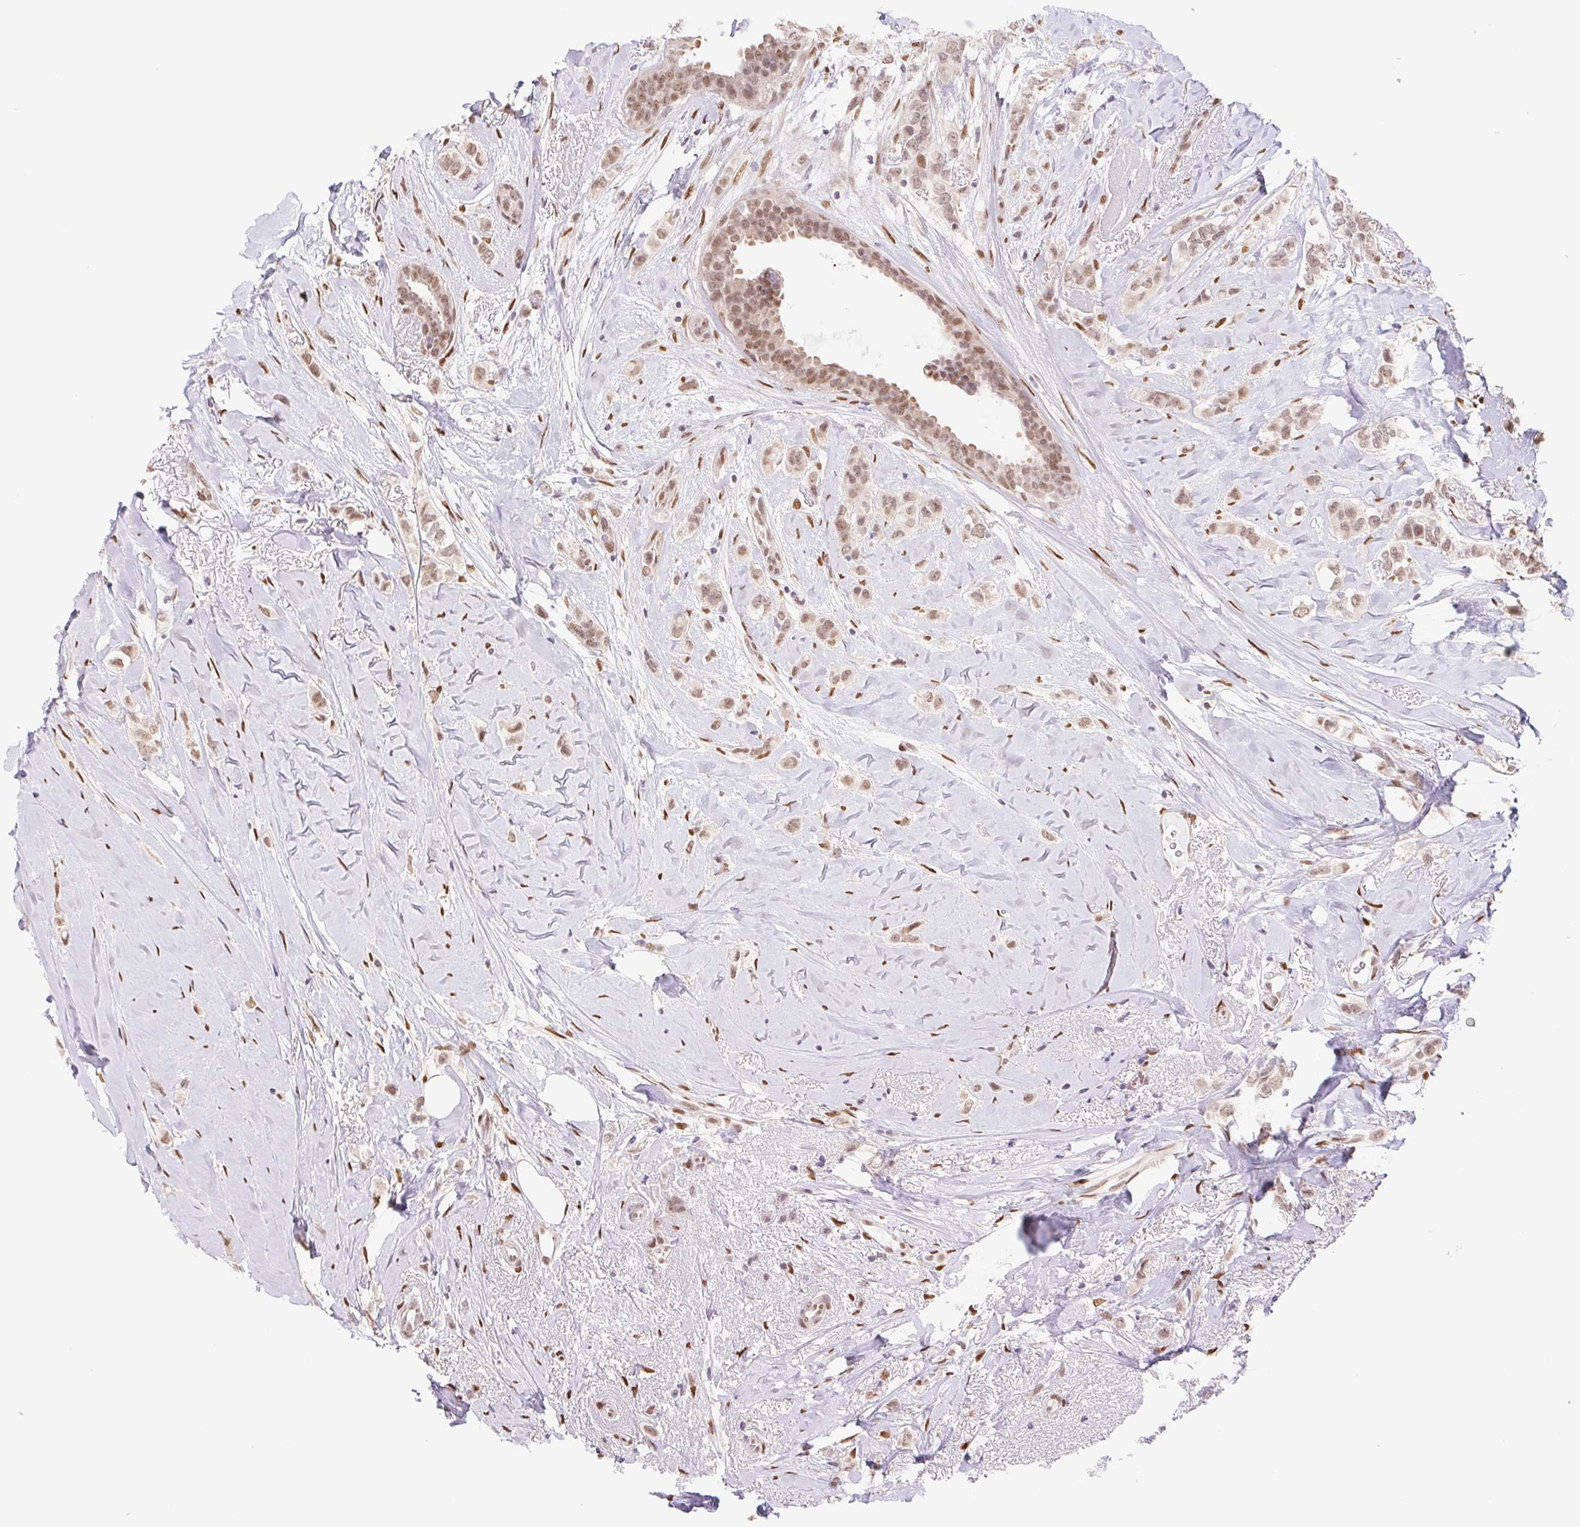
{"staining": {"intensity": "weak", "quantity": ">75%", "location": "nuclear"}, "tissue": "breast cancer", "cell_type": "Tumor cells", "image_type": "cancer", "snomed": [{"axis": "morphology", "description": "Lobular carcinoma"}, {"axis": "topography", "description": "Breast"}], "caption": "Brown immunohistochemical staining in breast cancer (lobular carcinoma) demonstrates weak nuclear staining in approximately >75% of tumor cells.", "gene": "CAND1", "patient": {"sex": "female", "age": 66}}